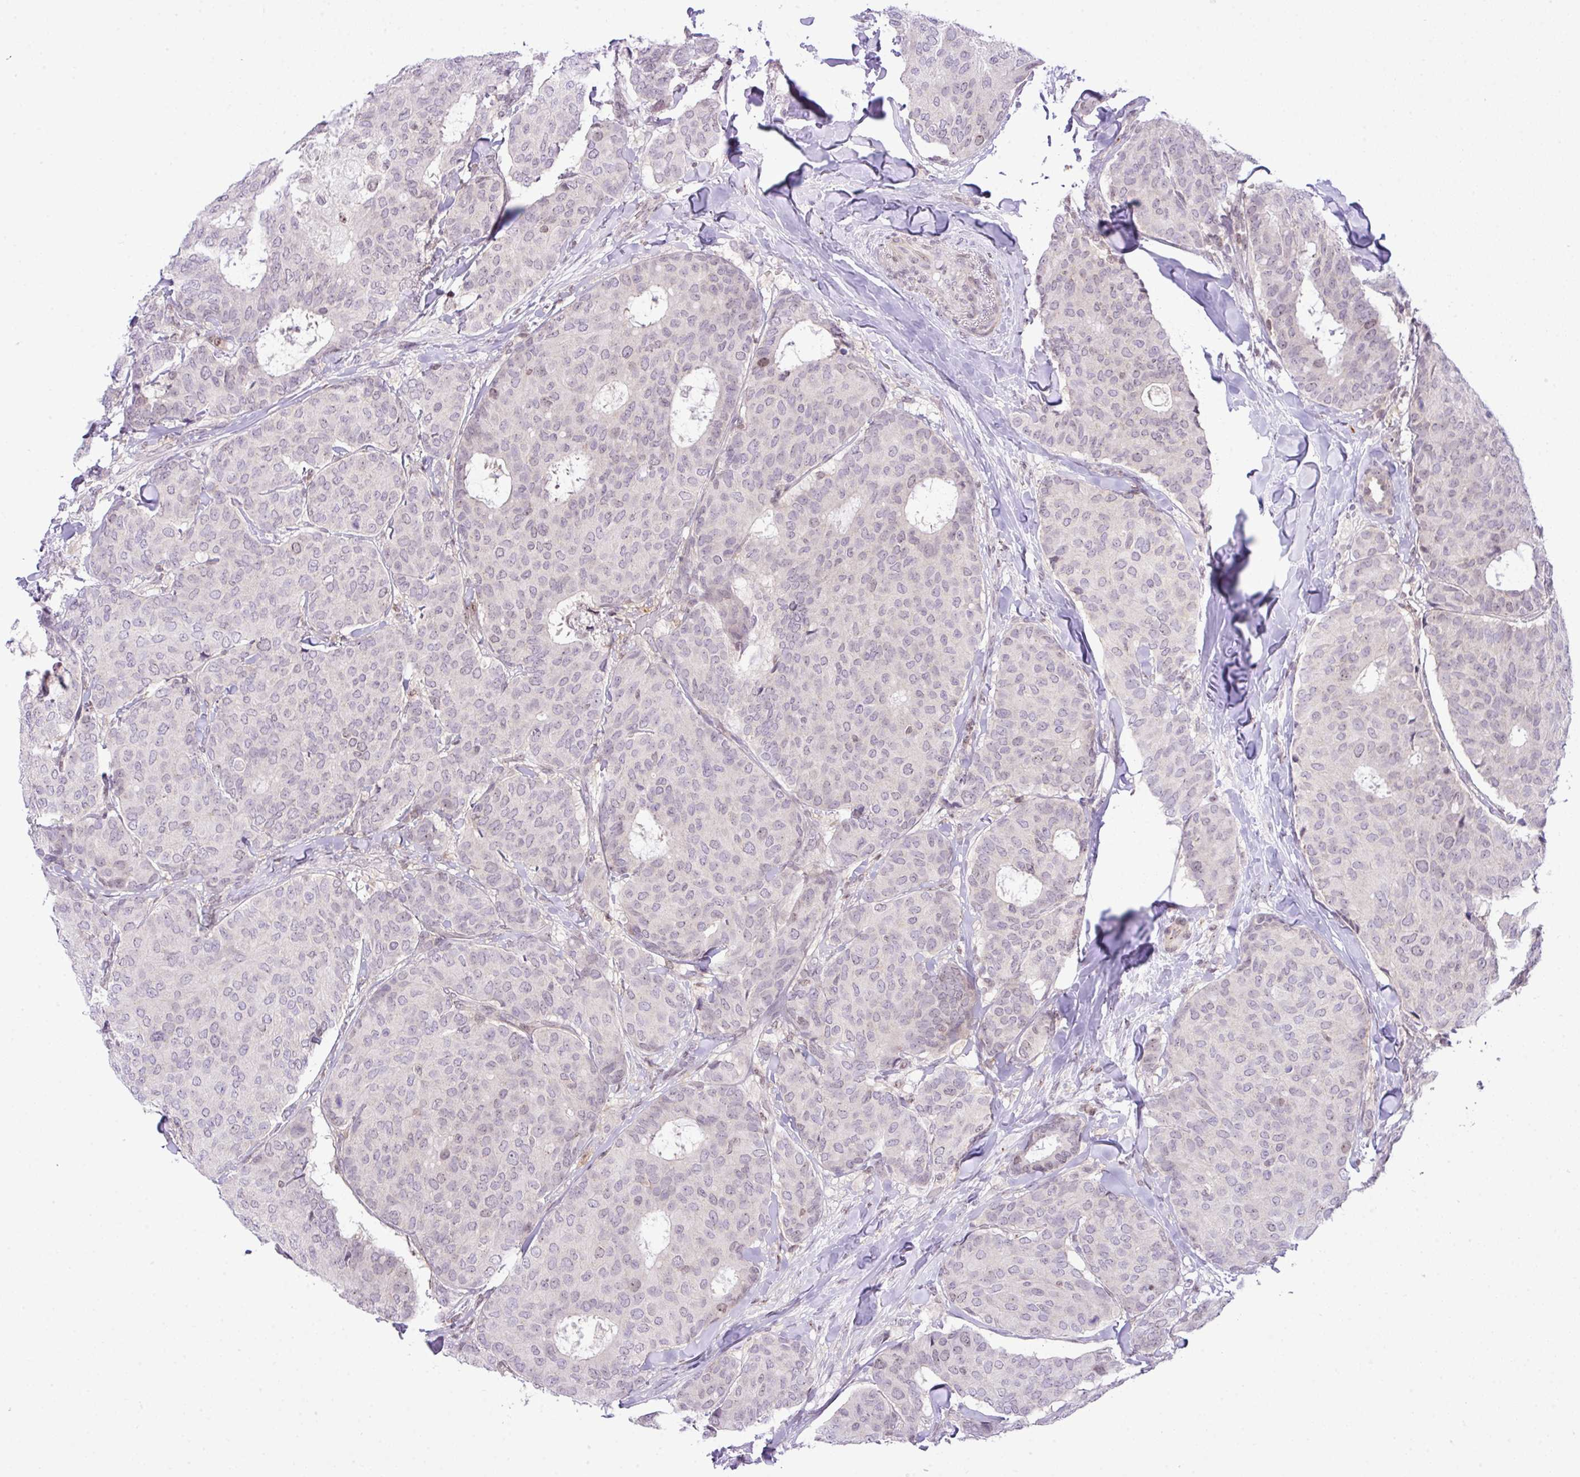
{"staining": {"intensity": "negative", "quantity": "none", "location": "none"}, "tissue": "breast cancer", "cell_type": "Tumor cells", "image_type": "cancer", "snomed": [{"axis": "morphology", "description": "Duct carcinoma"}, {"axis": "topography", "description": "Breast"}], "caption": "Immunohistochemical staining of intraductal carcinoma (breast) exhibits no significant staining in tumor cells.", "gene": "CCDC137", "patient": {"sex": "female", "age": 75}}